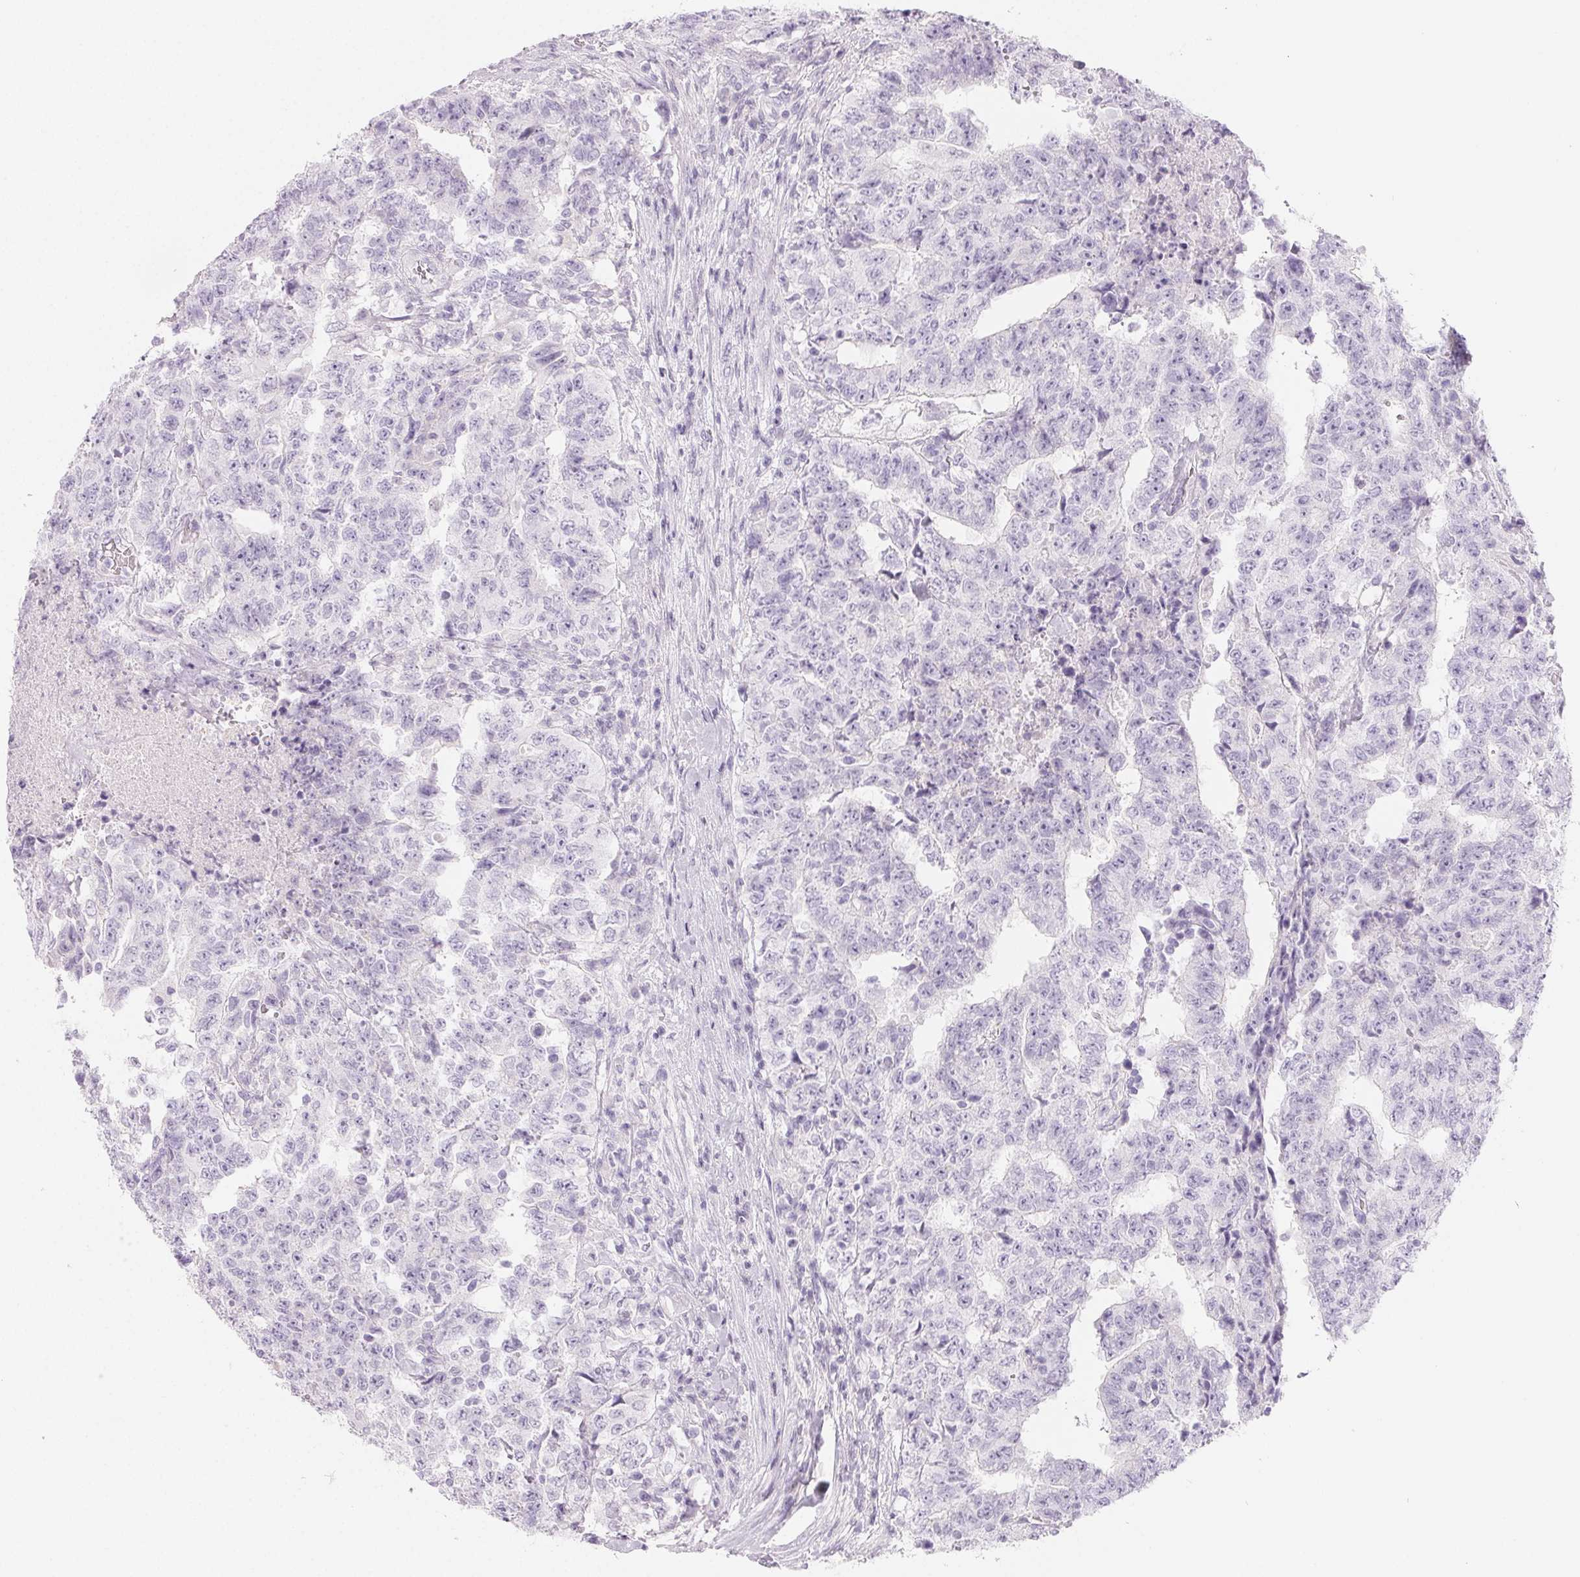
{"staining": {"intensity": "negative", "quantity": "none", "location": "none"}, "tissue": "testis cancer", "cell_type": "Tumor cells", "image_type": "cancer", "snomed": [{"axis": "morphology", "description": "Carcinoma, Embryonal, NOS"}, {"axis": "topography", "description": "Testis"}], "caption": "A high-resolution image shows immunohistochemistry staining of embryonal carcinoma (testis), which exhibits no significant expression in tumor cells.", "gene": "SPACA5B", "patient": {"sex": "male", "age": 24}}